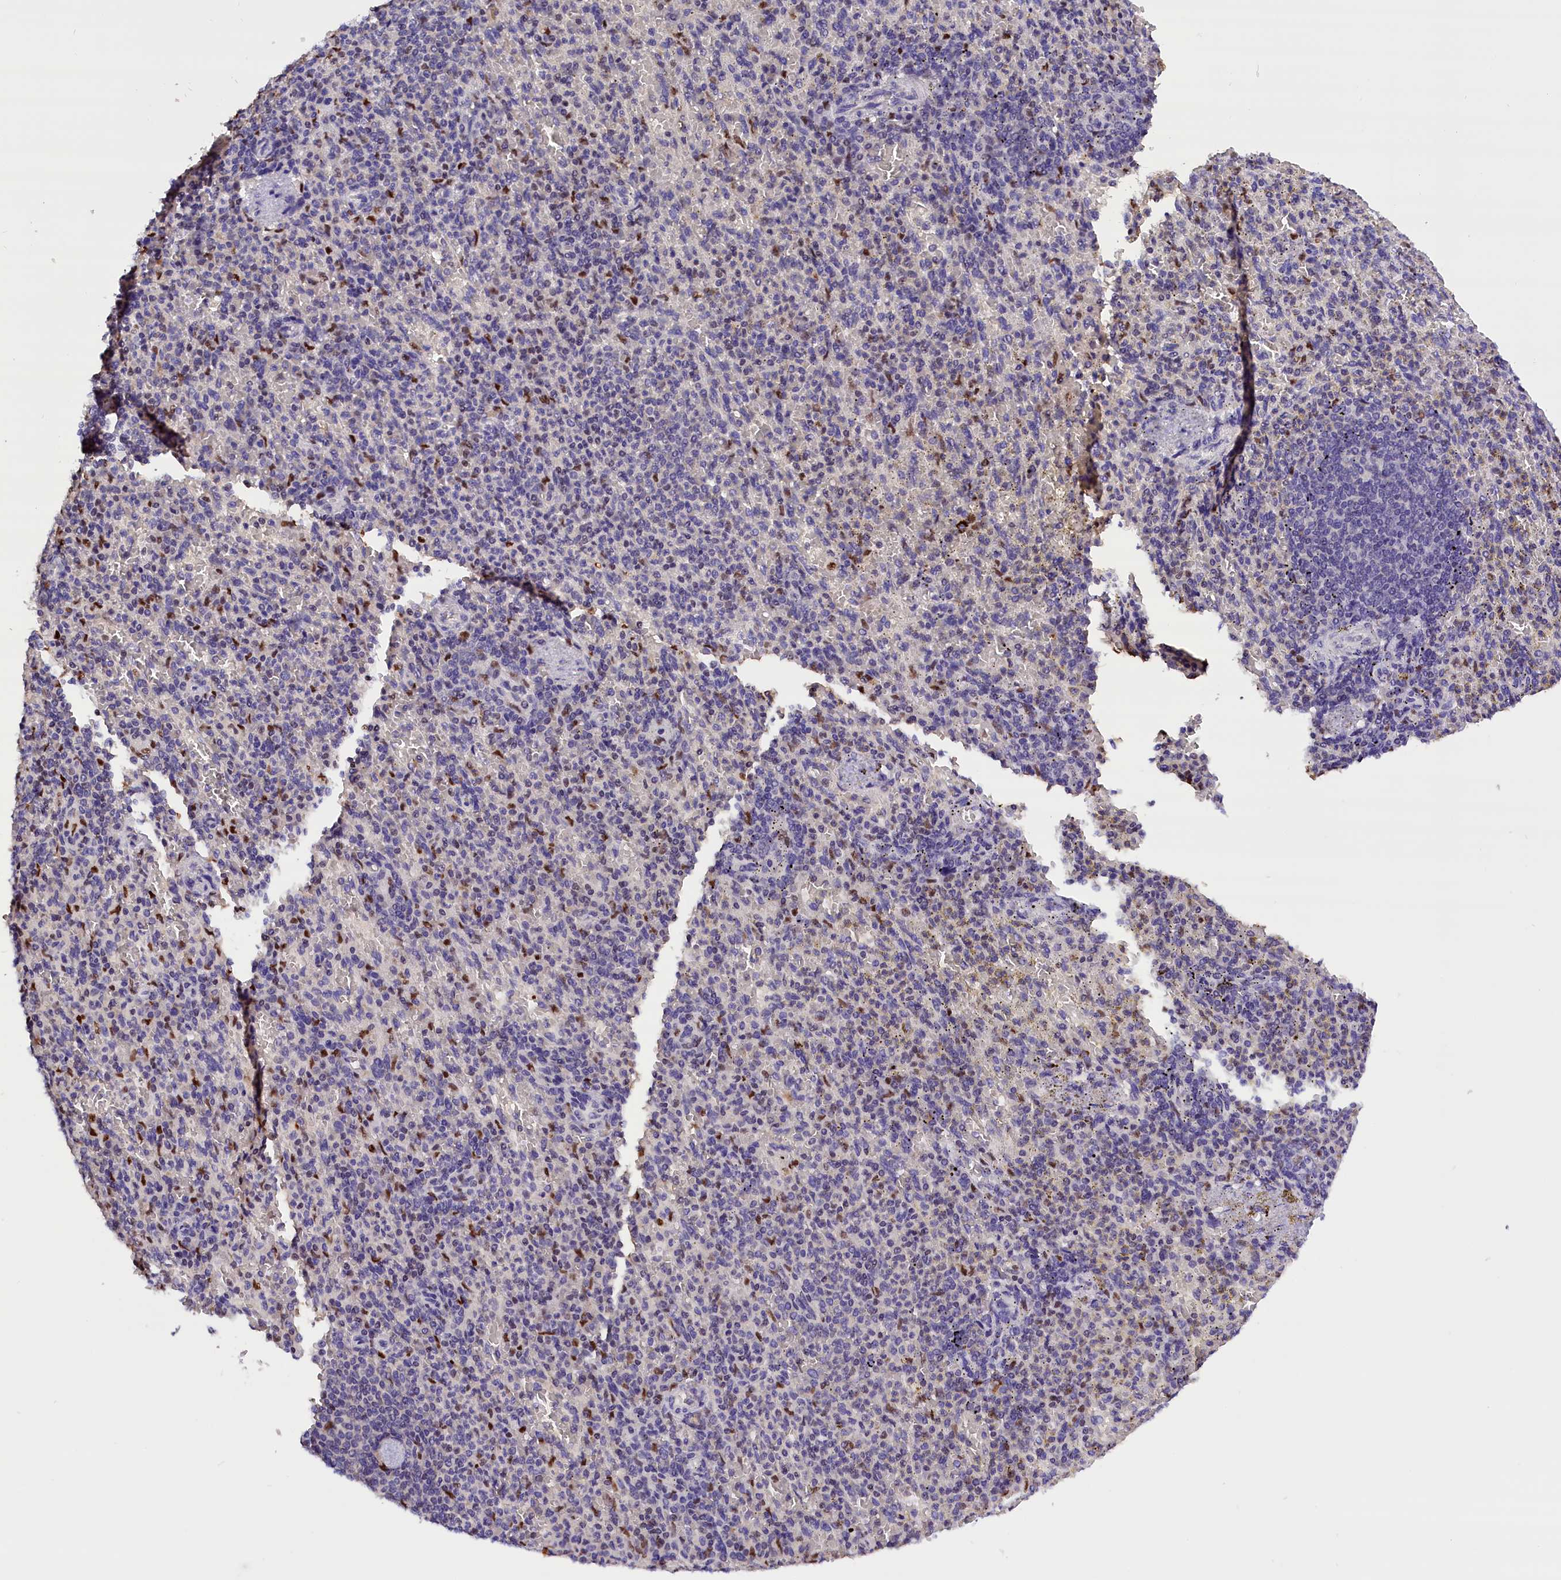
{"staining": {"intensity": "moderate", "quantity": "<25%", "location": "nuclear"}, "tissue": "spleen", "cell_type": "Cells in red pulp", "image_type": "normal", "snomed": [{"axis": "morphology", "description": "Normal tissue, NOS"}, {"axis": "topography", "description": "Spleen"}], "caption": "Protein staining reveals moderate nuclear staining in approximately <25% of cells in red pulp in normal spleen.", "gene": "BTBD9", "patient": {"sex": "female", "age": 74}}